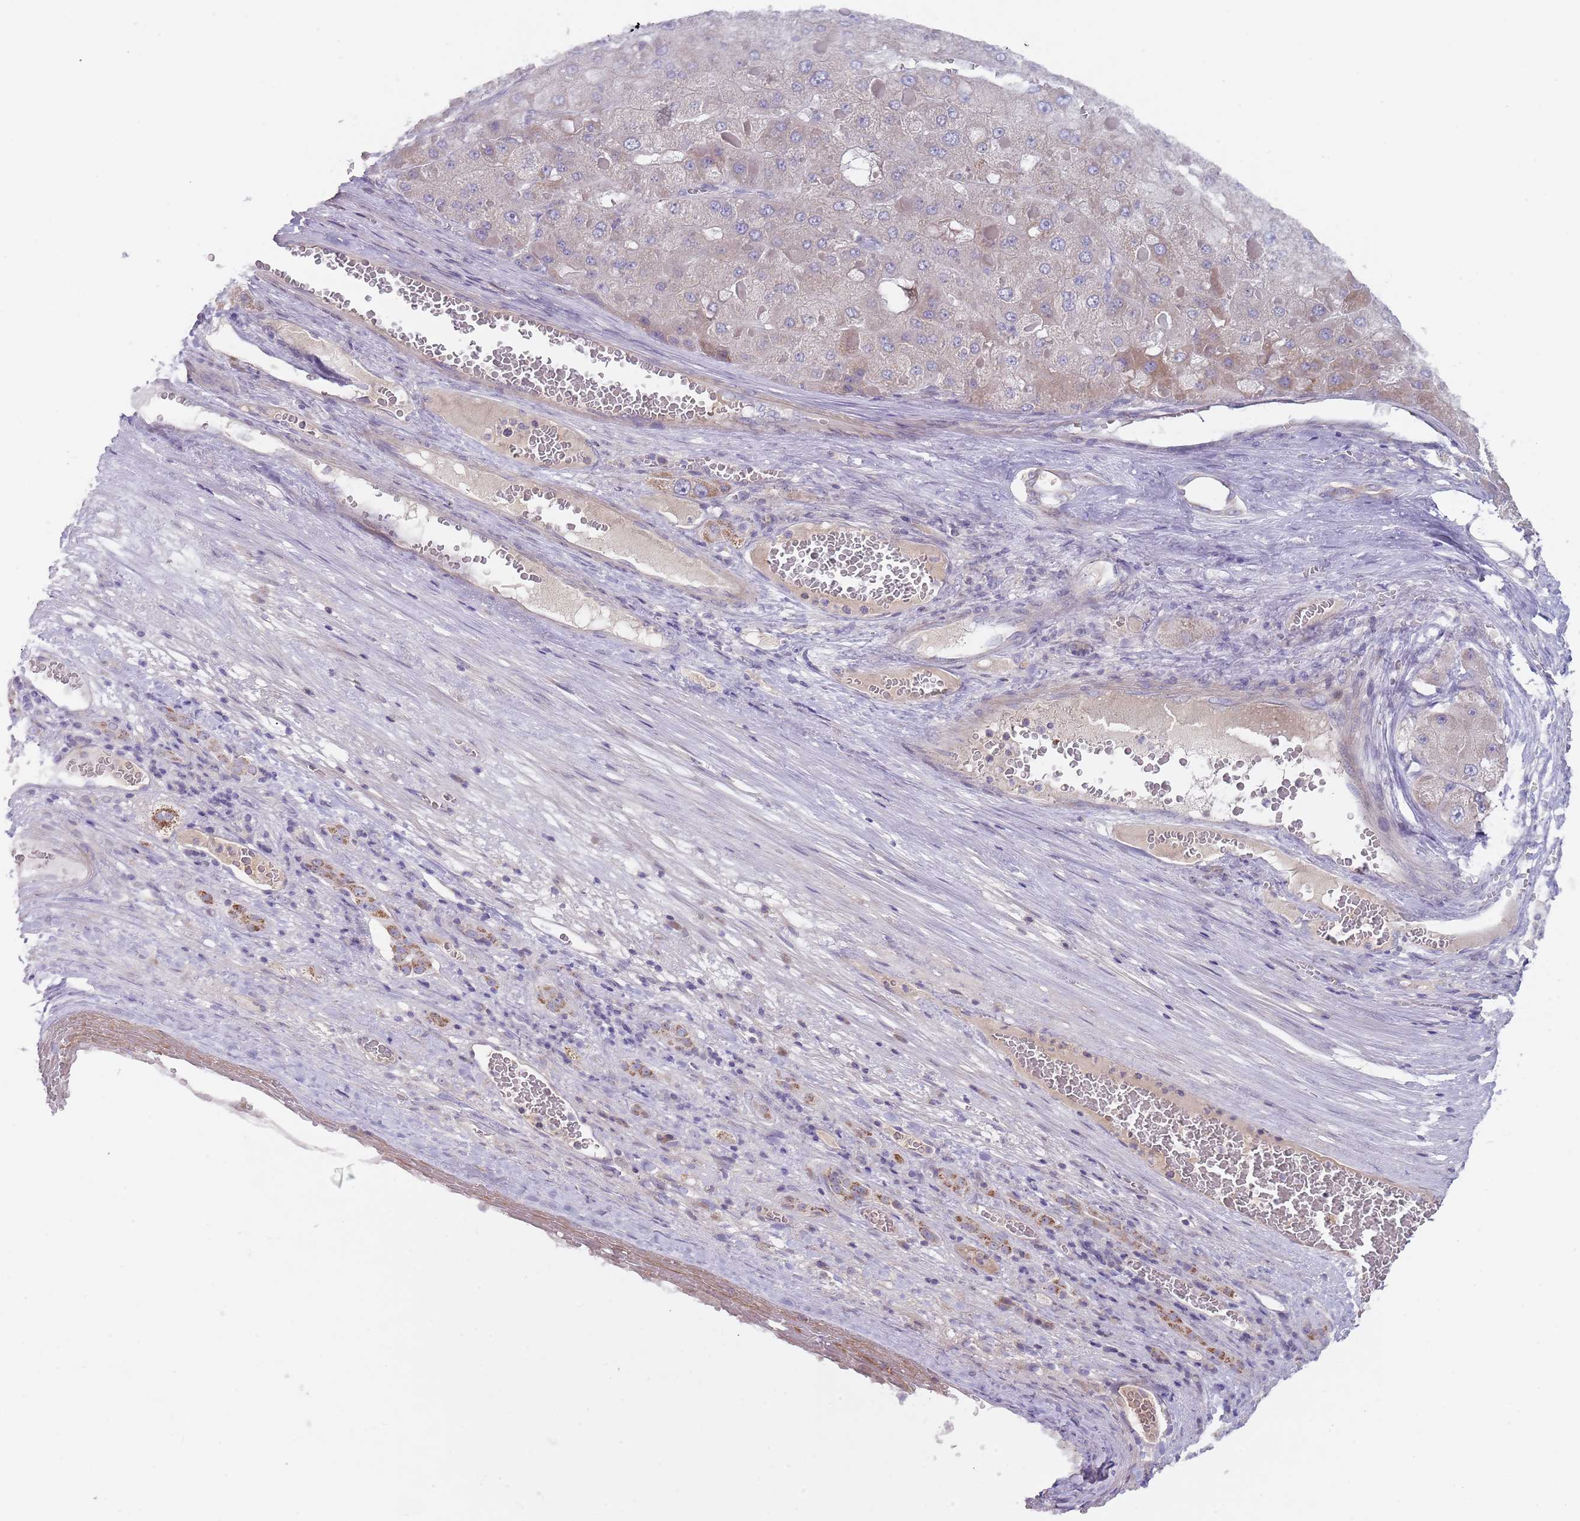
{"staining": {"intensity": "weak", "quantity": "<25%", "location": "cytoplasmic/membranous"}, "tissue": "liver cancer", "cell_type": "Tumor cells", "image_type": "cancer", "snomed": [{"axis": "morphology", "description": "Carcinoma, Hepatocellular, NOS"}, {"axis": "topography", "description": "Liver"}], "caption": "Immunohistochemical staining of human liver cancer exhibits no significant positivity in tumor cells.", "gene": "PRAC1", "patient": {"sex": "female", "age": 73}}